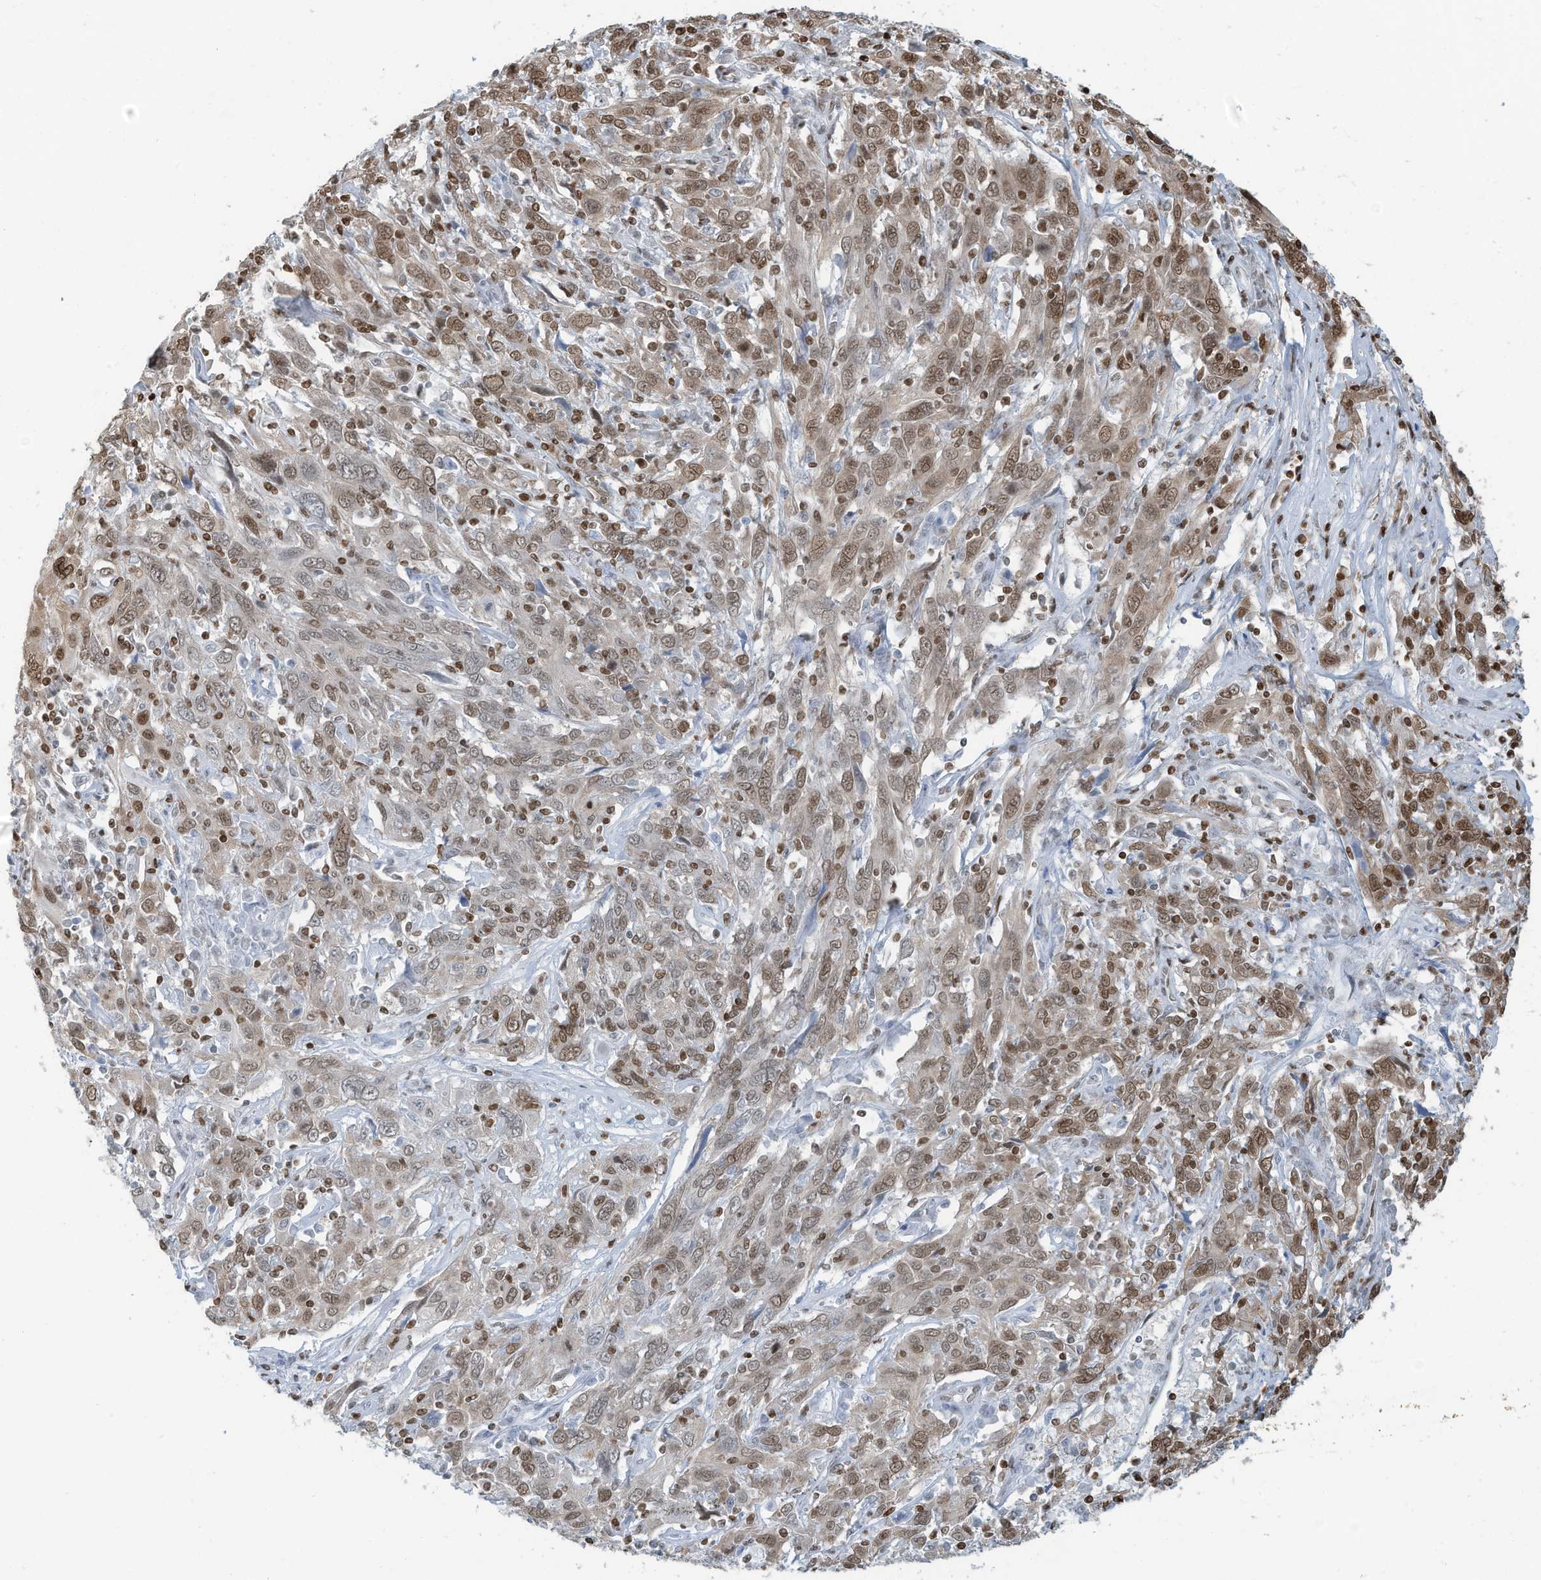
{"staining": {"intensity": "moderate", "quantity": "25%-75%", "location": "nuclear"}, "tissue": "cervical cancer", "cell_type": "Tumor cells", "image_type": "cancer", "snomed": [{"axis": "morphology", "description": "Squamous cell carcinoma, NOS"}, {"axis": "topography", "description": "Cervix"}], "caption": "Cervical cancer stained for a protein (brown) displays moderate nuclear positive staining in about 25%-75% of tumor cells.", "gene": "SARNP", "patient": {"sex": "female", "age": 46}}